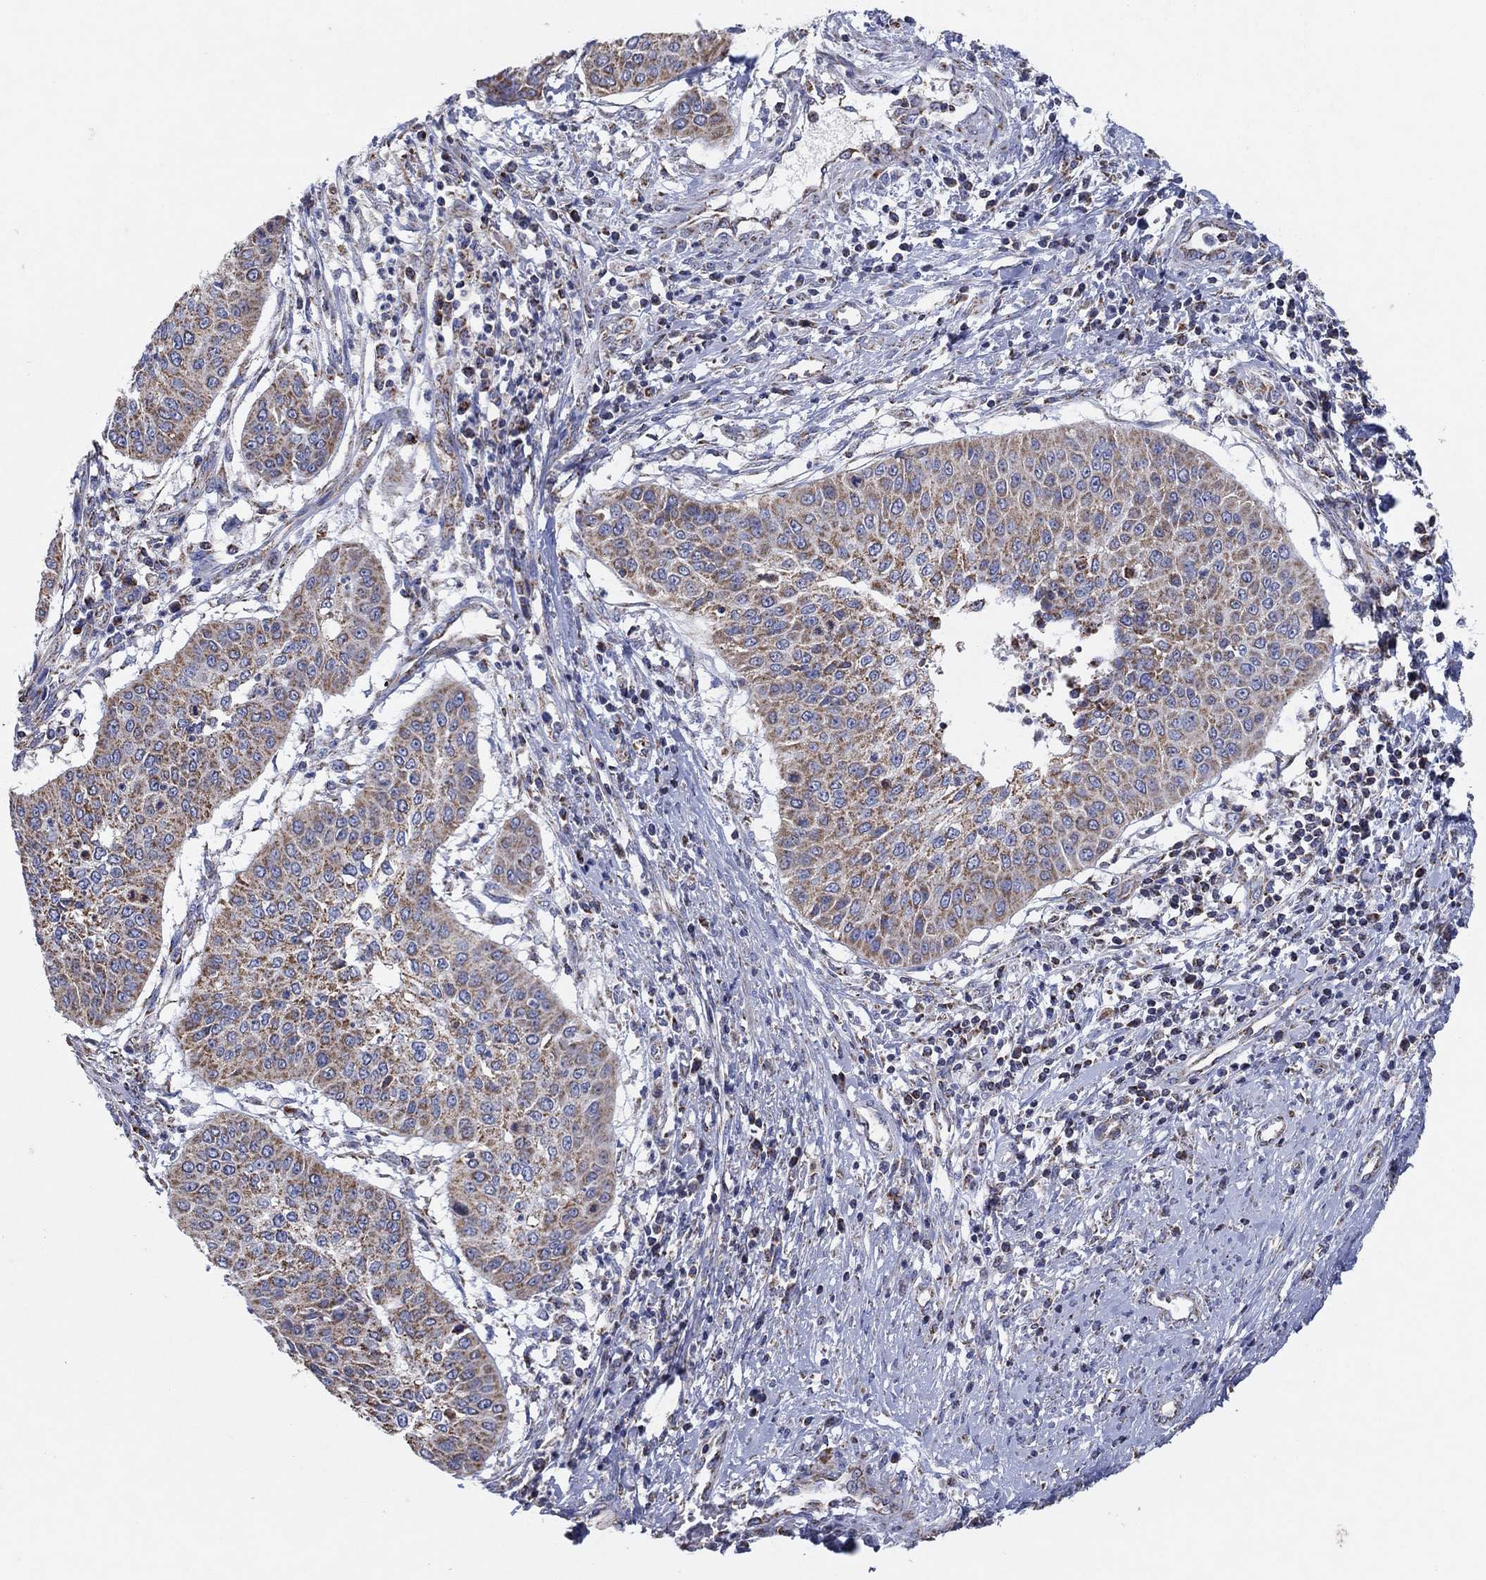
{"staining": {"intensity": "moderate", "quantity": "25%-75%", "location": "cytoplasmic/membranous"}, "tissue": "cervical cancer", "cell_type": "Tumor cells", "image_type": "cancer", "snomed": [{"axis": "morphology", "description": "Normal tissue, NOS"}, {"axis": "morphology", "description": "Squamous cell carcinoma, NOS"}, {"axis": "topography", "description": "Cervix"}], "caption": "Brown immunohistochemical staining in human squamous cell carcinoma (cervical) shows moderate cytoplasmic/membranous positivity in approximately 25%-75% of tumor cells.", "gene": "C9orf85", "patient": {"sex": "female", "age": 39}}